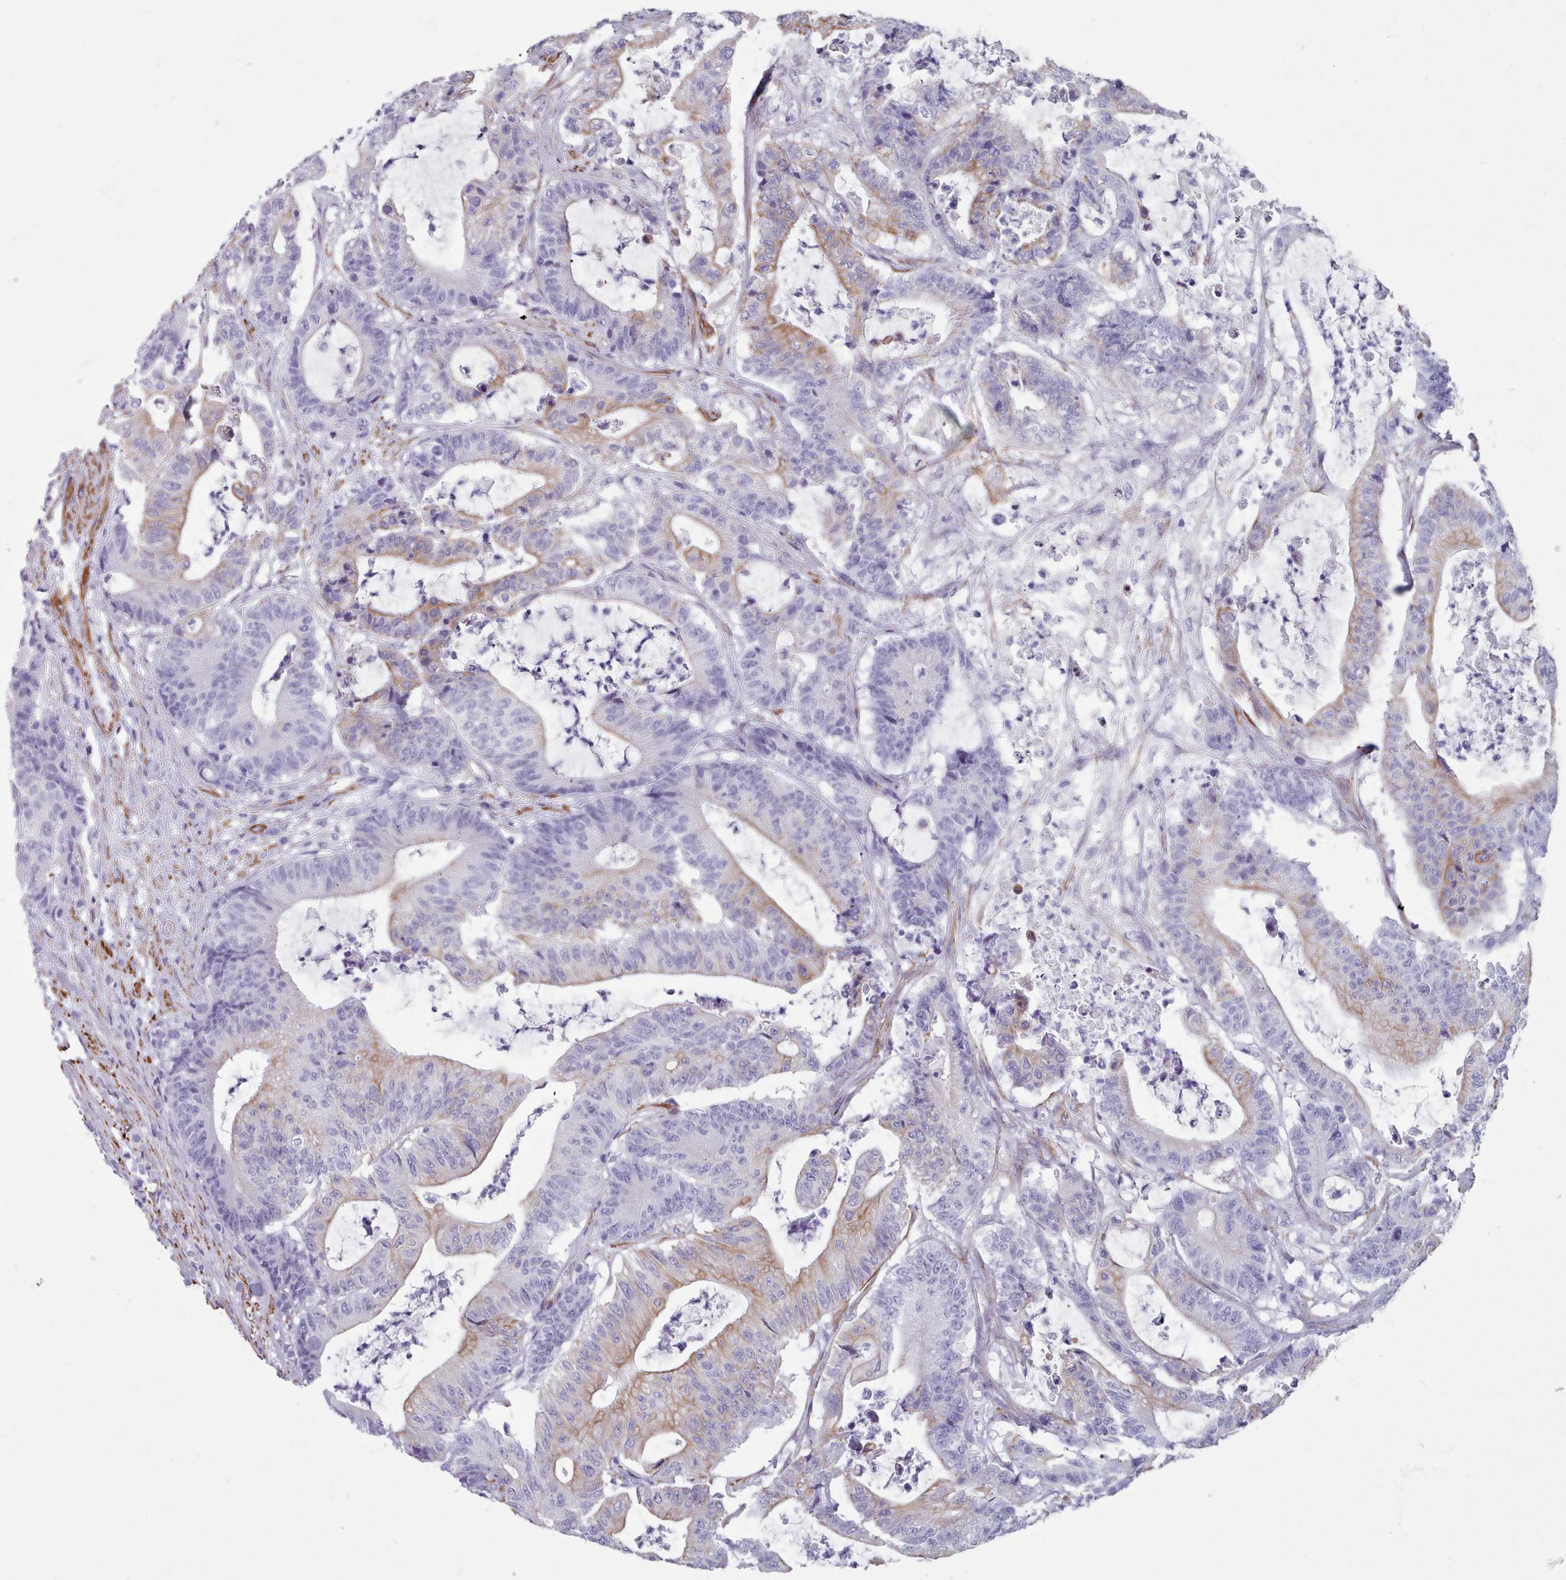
{"staining": {"intensity": "moderate", "quantity": "<25%", "location": "cytoplasmic/membranous"}, "tissue": "colorectal cancer", "cell_type": "Tumor cells", "image_type": "cancer", "snomed": [{"axis": "morphology", "description": "Adenocarcinoma, NOS"}, {"axis": "topography", "description": "Colon"}], "caption": "Immunohistochemistry (IHC) (DAB (3,3'-diaminobenzidine)) staining of human colorectal cancer demonstrates moderate cytoplasmic/membranous protein positivity in approximately <25% of tumor cells. (Stains: DAB in brown, nuclei in blue, Microscopy: brightfield microscopy at high magnification).", "gene": "FPGS", "patient": {"sex": "female", "age": 84}}